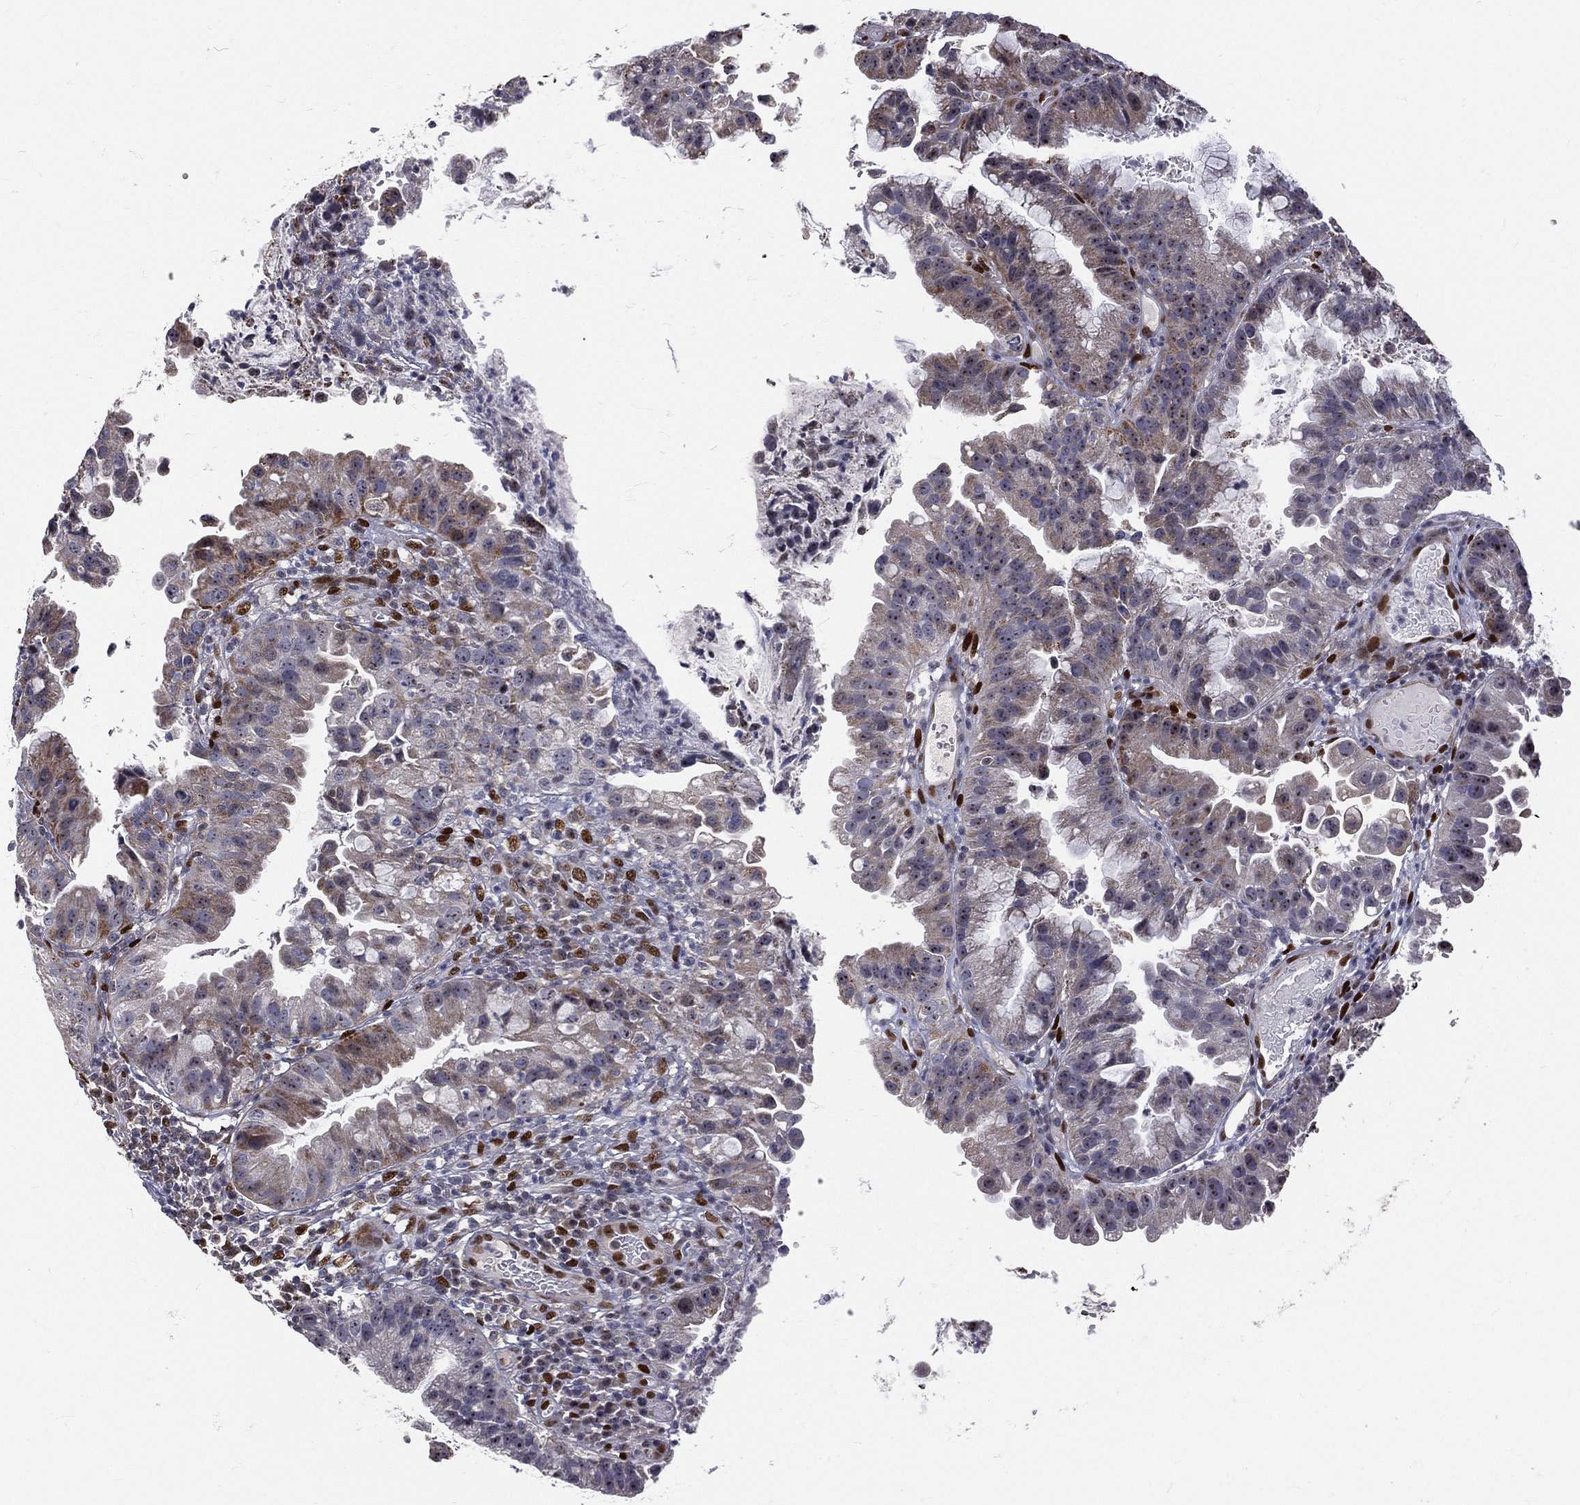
{"staining": {"intensity": "moderate", "quantity": "<25%", "location": "cytoplasmic/membranous"}, "tissue": "cervical cancer", "cell_type": "Tumor cells", "image_type": "cancer", "snomed": [{"axis": "morphology", "description": "Adenocarcinoma, NOS"}, {"axis": "topography", "description": "Cervix"}], "caption": "Brown immunohistochemical staining in human cervical adenocarcinoma shows moderate cytoplasmic/membranous positivity in about <25% of tumor cells.", "gene": "ZEB1", "patient": {"sex": "female", "age": 34}}